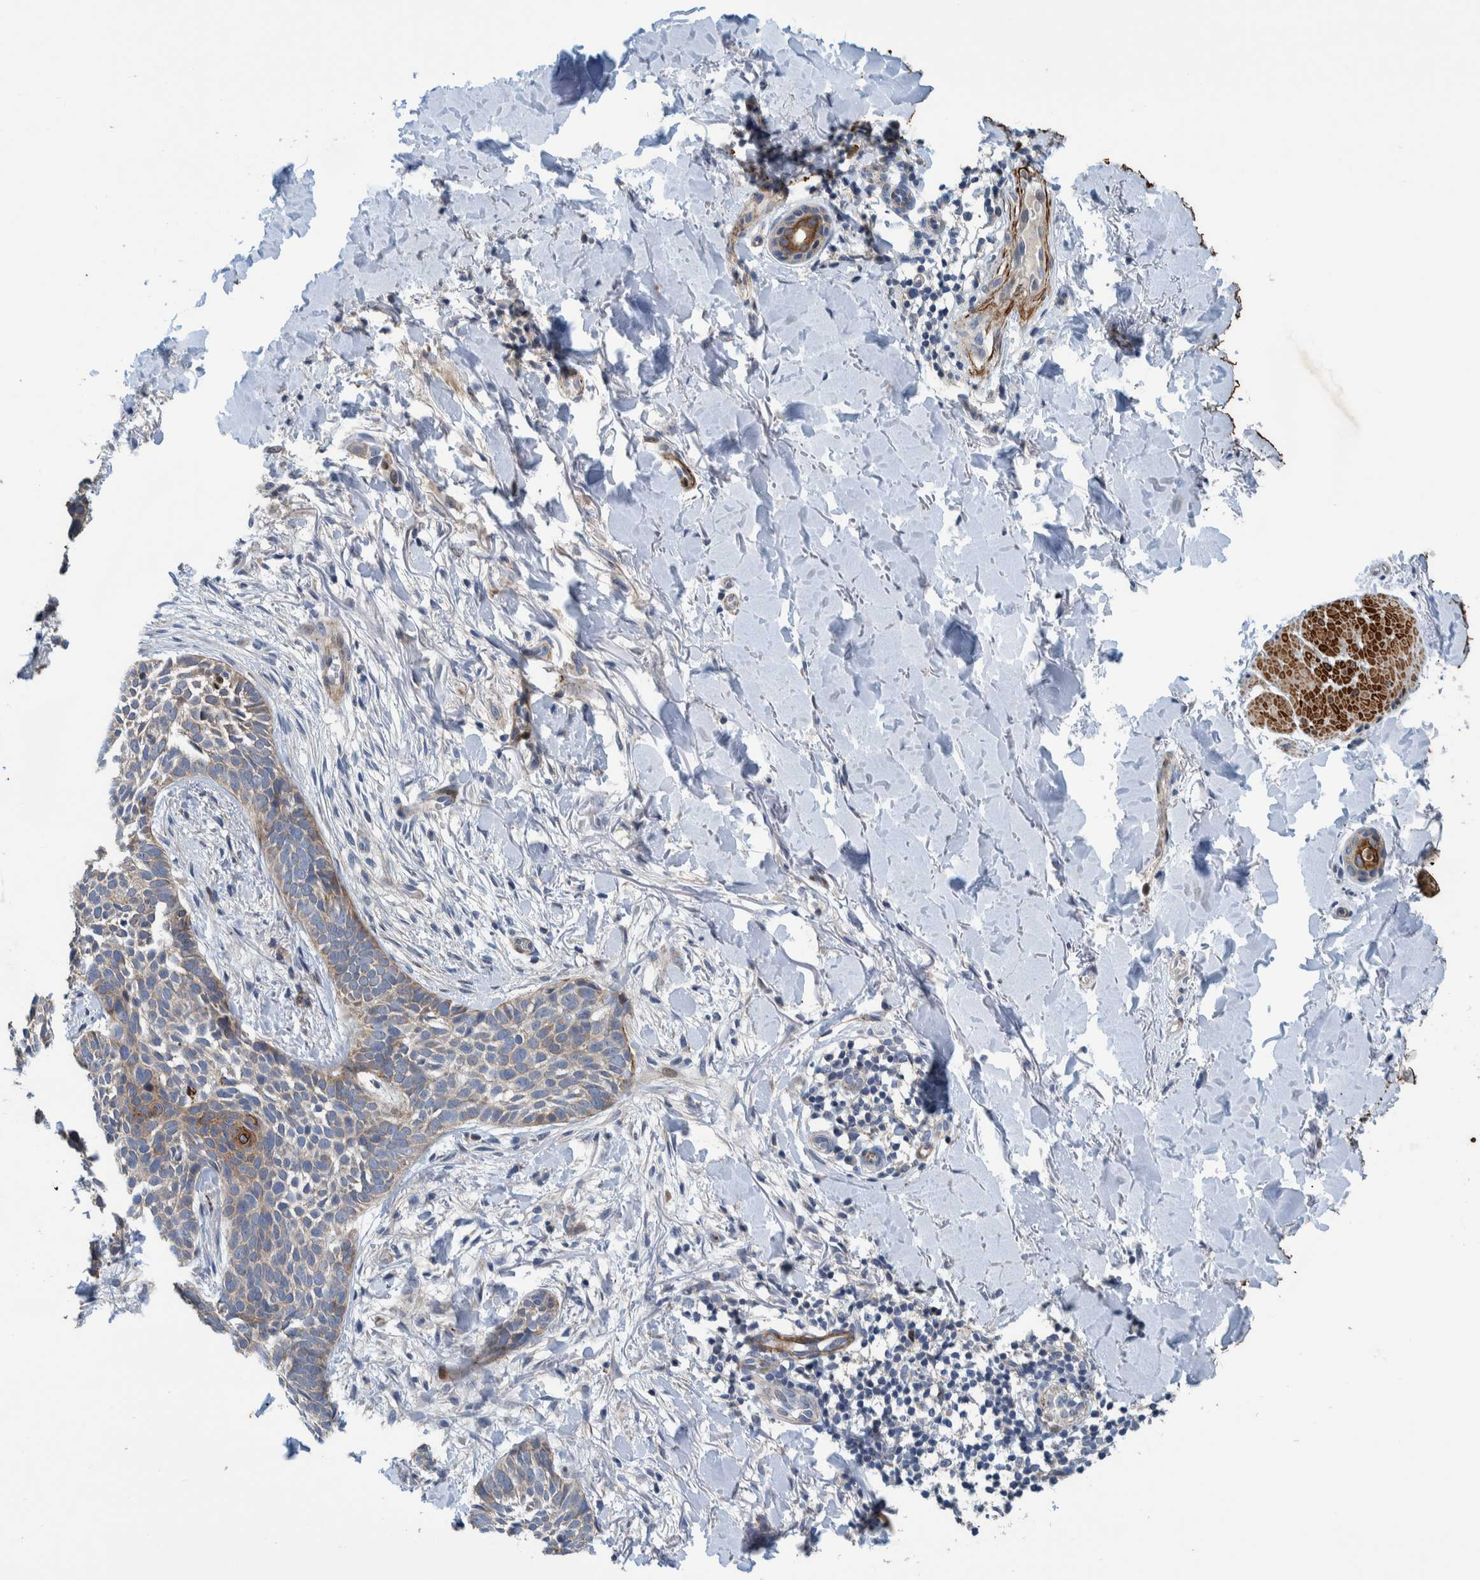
{"staining": {"intensity": "weak", "quantity": "<25%", "location": "cytoplasmic/membranous"}, "tissue": "skin cancer", "cell_type": "Tumor cells", "image_type": "cancer", "snomed": [{"axis": "morphology", "description": "Normal tissue, NOS"}, {"axis": "morphology", "description": "Basal cell carcinoma"}, {"axis": "topography", "description": "Skin"}], "caption": "A high-resolution photomicrograph shows IHC staining of basal cell carcinoma (skin), which exhibits no significant staining in tumor cells.", "gene": "MKS1", "patient": {"sex": "male", "age": 67}}